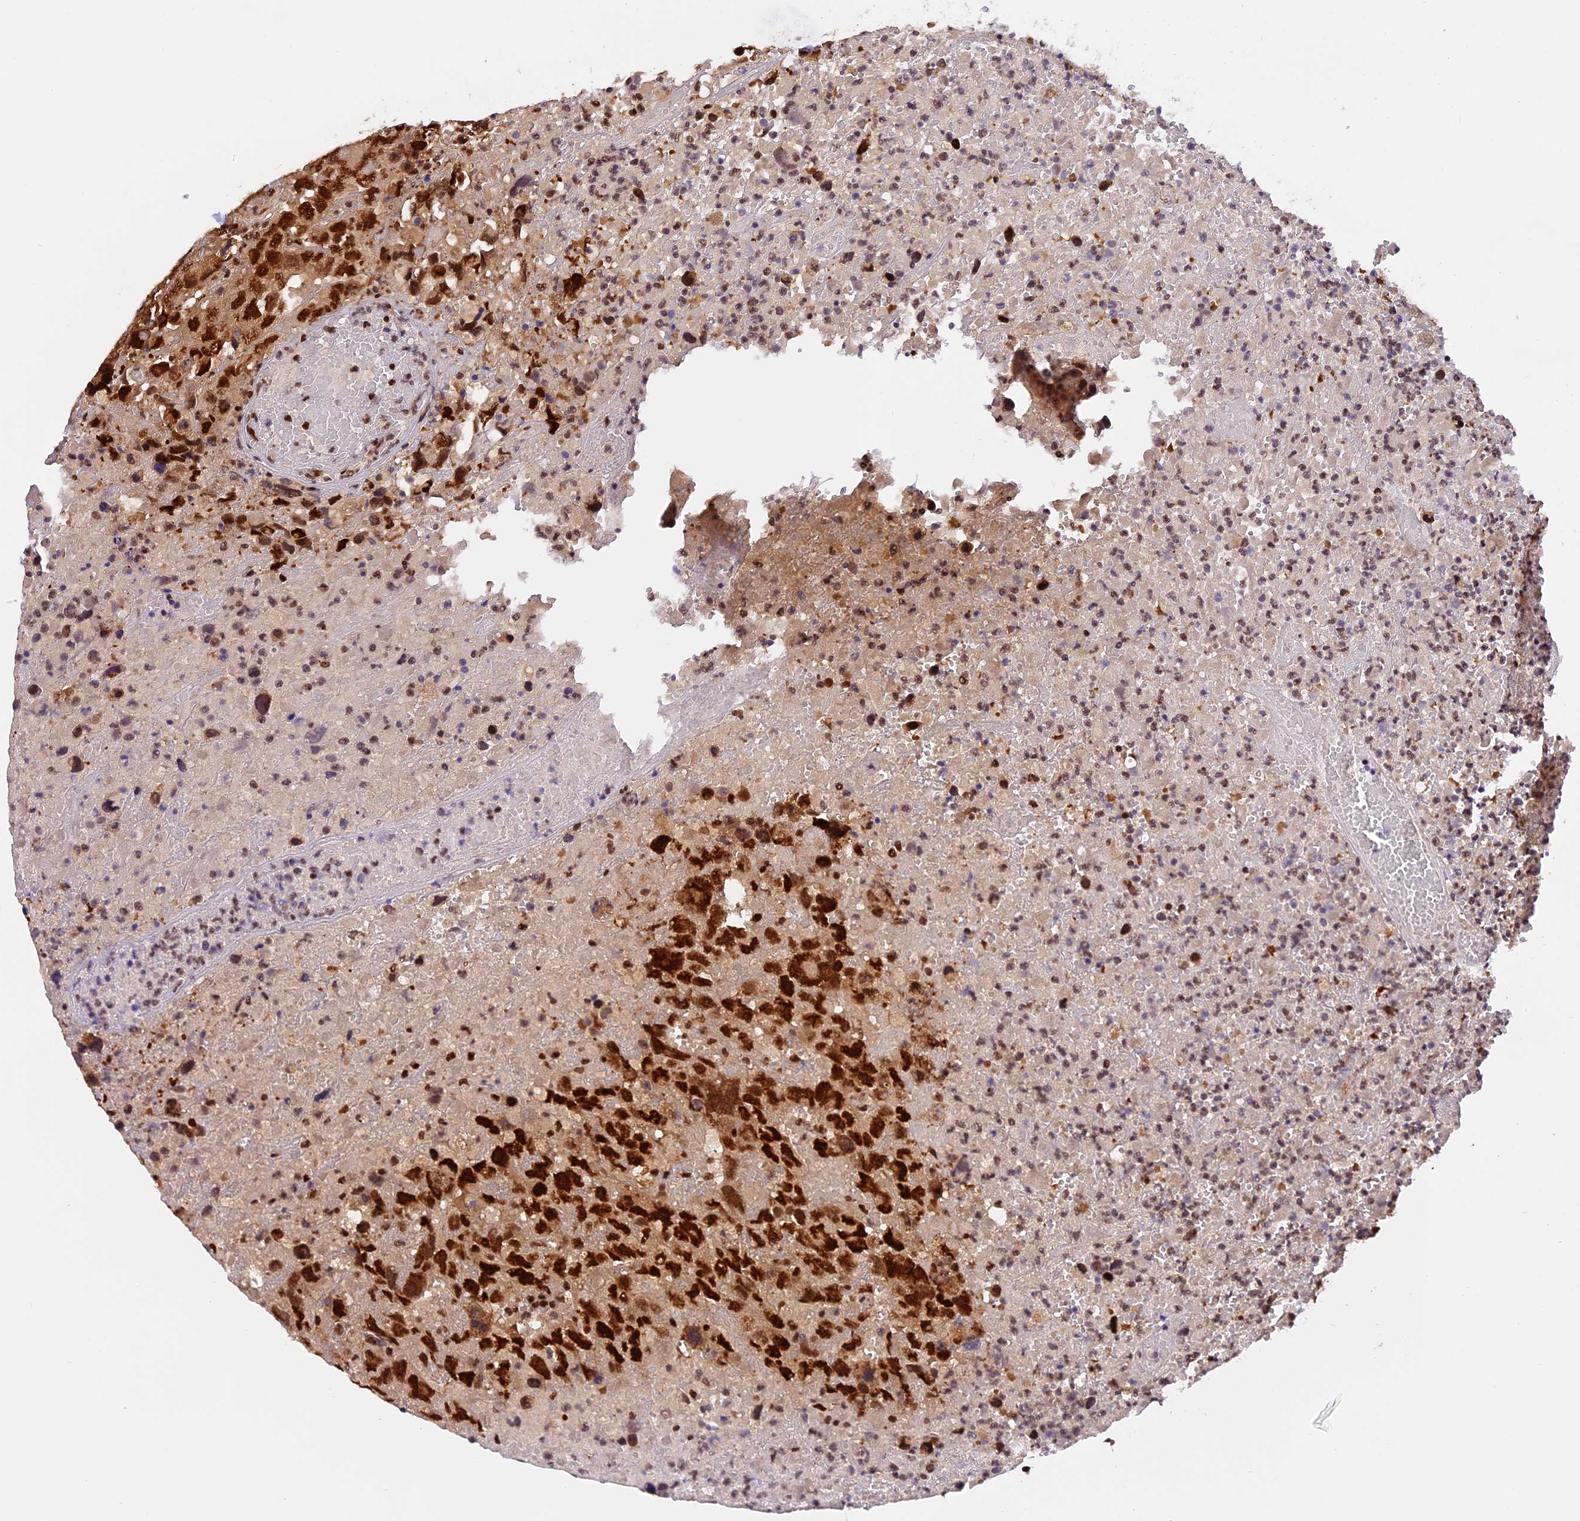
{"staining": {"intensity": "strong", "quantity": ">75%", "location": "nuclear"}, "tissue": "testis cancer", "cell_type": "Tumor cells", "image_type": "cancer", "snomed": [{"axis": "morphology", "description": "Carcinoma, Embryonal, NOS"}, {"axis": "topography", "description": "Testis"}], "caption": "Testis cancer tissue exhibits strong nuclear expression in about >75% of tumor cells, visualized by immunohistochemistry. Immunohistochemistry stains the protein of interest in brown and the nuclei are stained blue.", "gene": "RAMAC", "patient": {"sex": "male", "age": 45}}